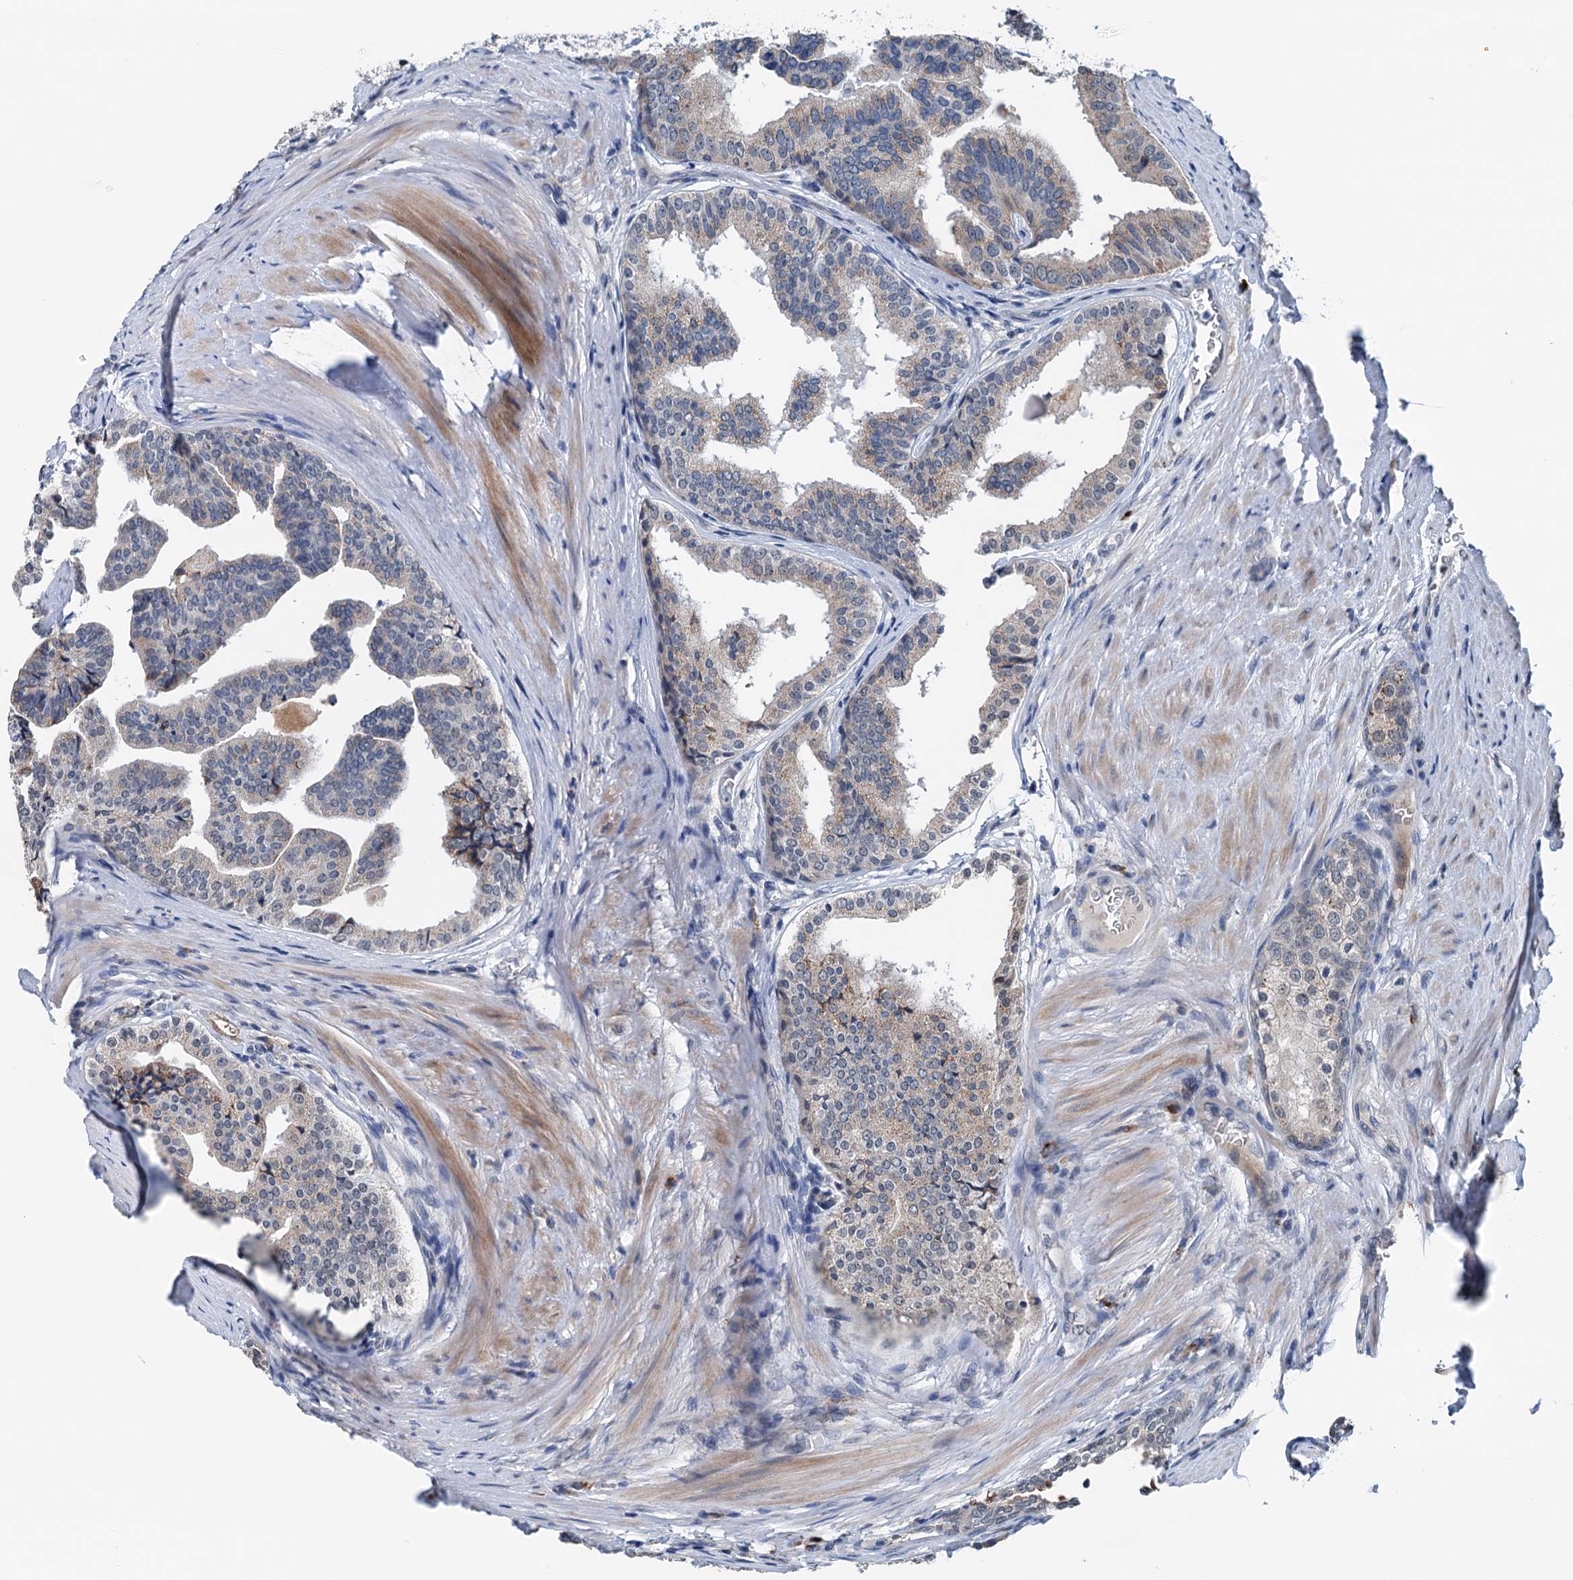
{"staining": {"intensity": "weak", "quantity": "<25%", "location": "cytoplasmic/membranous"}, "tissue": "prostate cancer", "cell_type": "Tumor cells", "image_type": "cancer", "snomed": [{"axis": "morphology", "description": "Adenocarcinoma, High grade"}, {"axis": "topography", "description": "Prostate"}], "caption": "Adenocarcinoma (high-grade) (prostate) stained for a protein using immunohistochemistry displays no positivity tumor cells.", "gene": "SHLD1", "patient": {"sex": "male", "age": 63}}